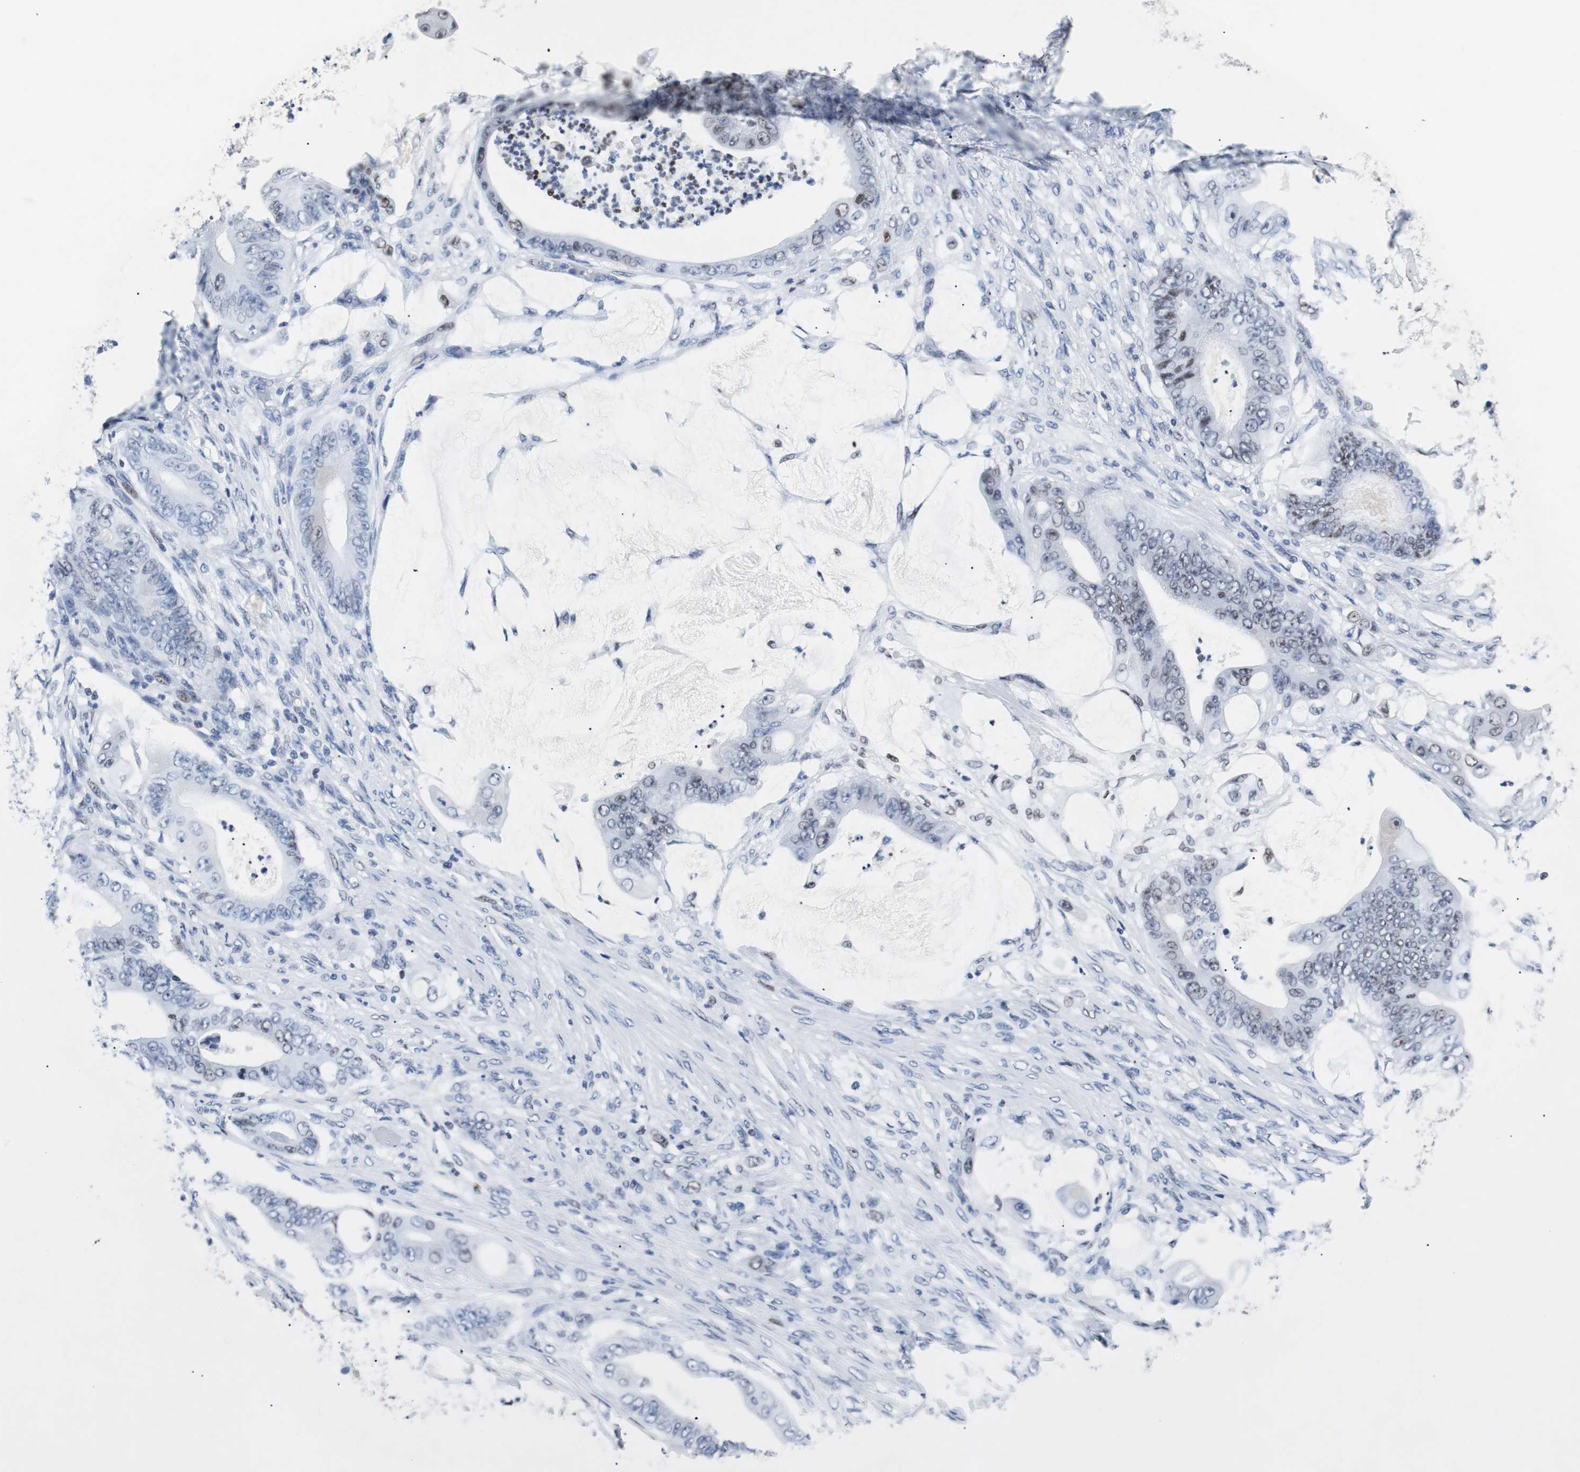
{"staining": {"intensity": "weak", "quantity": "25%-75%", "location": "nuclear"}, "tissue": "stomach cancer", "cell_type": "Tumor cells", "image_type": "cancer", "snomed": [{"axis": "morphology", "description": "Adenocarcinoma, NOS"}, {"axis": "topography", "description": "Stomach"}], "caption": "This histopathology image shows immunohistochemistry staining of adenocarcinoma (stomach), with low weak nuclear positivity in approximately 25%-75% of tumor cells.", "gene": "JUN", "patient": {"sex": "female", "age": 73}}